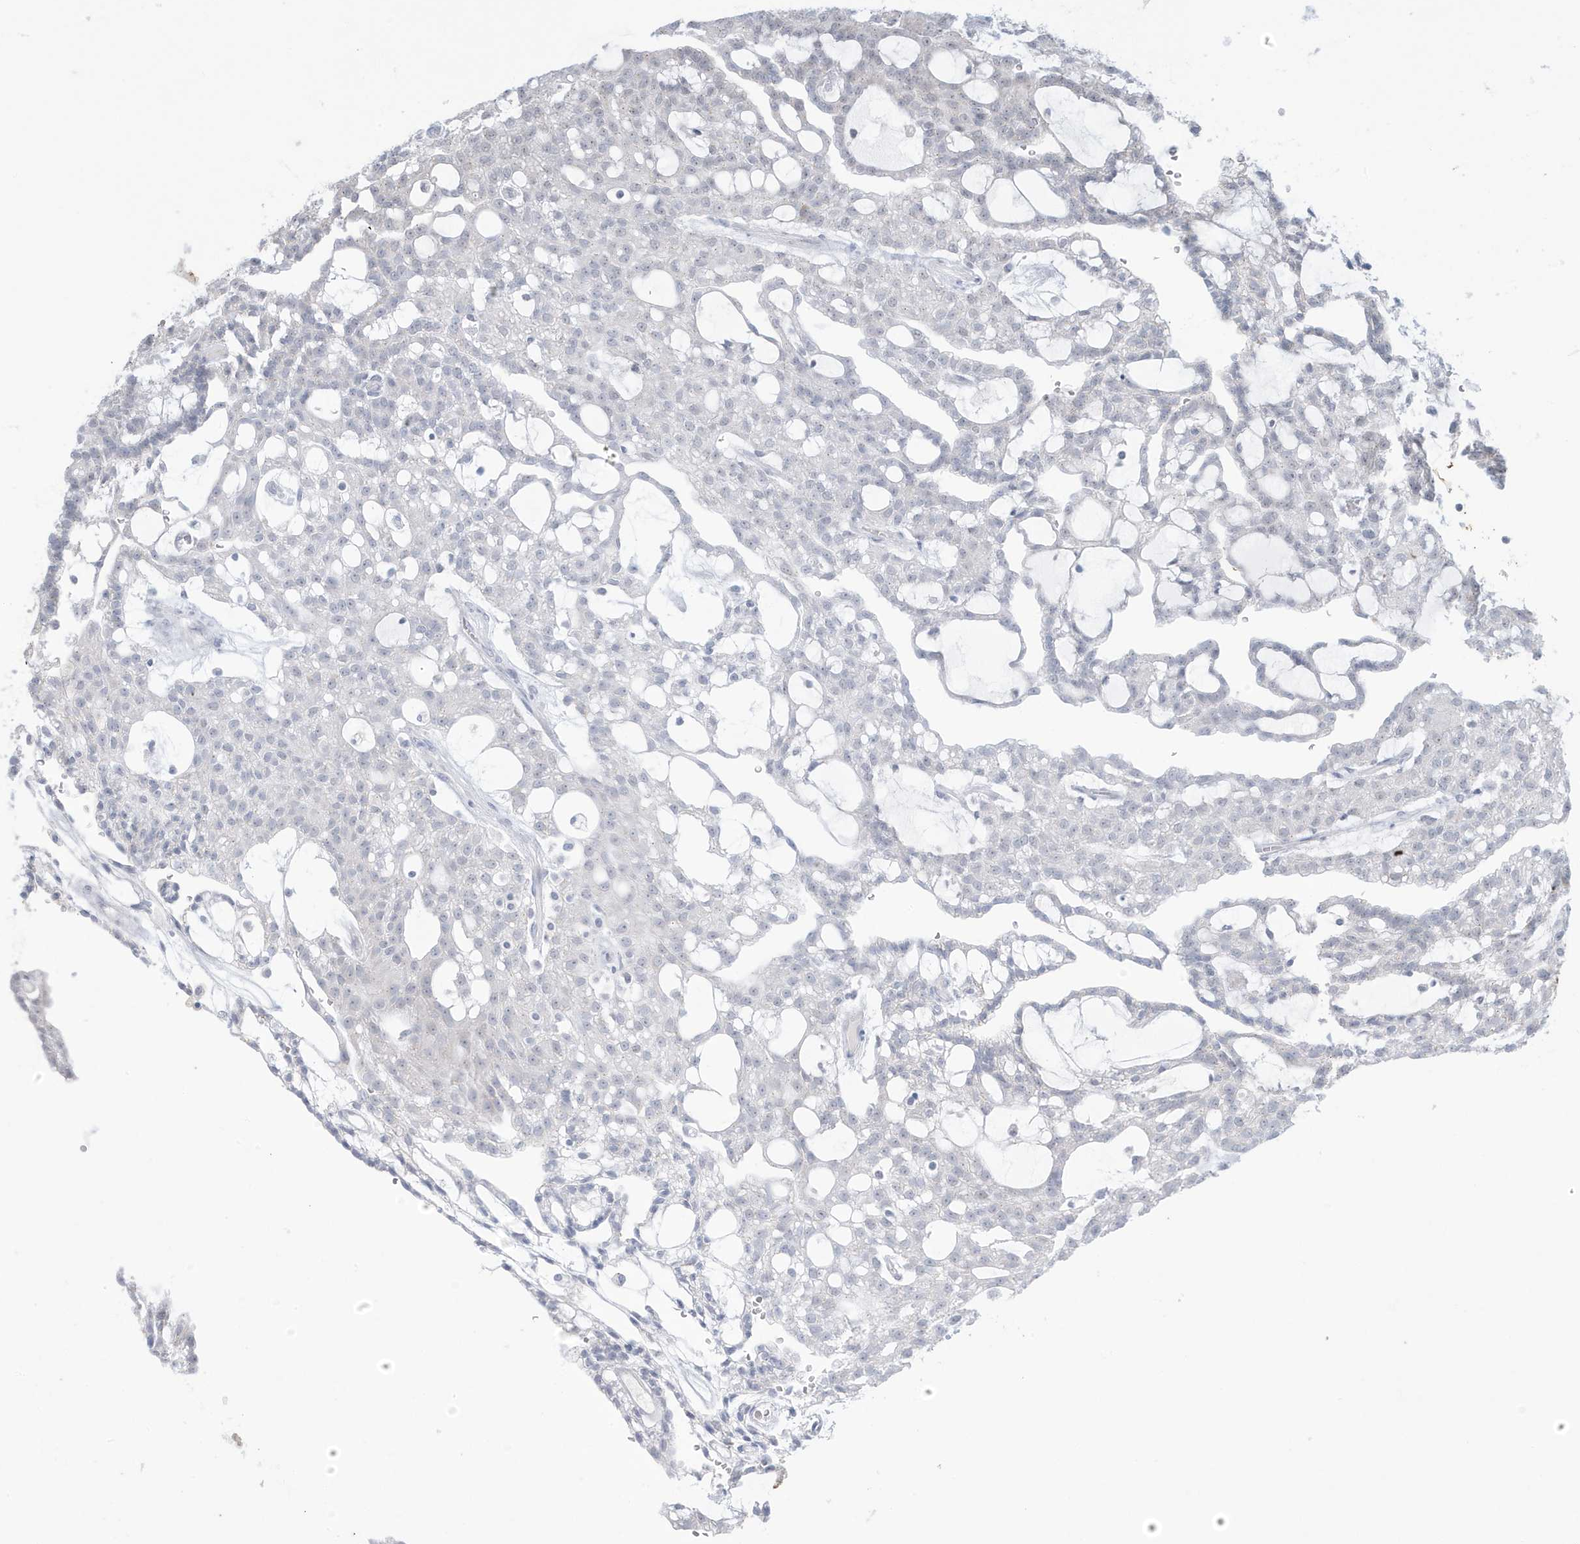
{"staining": {"intensity": "negative", "quantity": "none", "location": "none"}, "tissue": "renal cancer", "cell_type": "Tumor cells", "image_type": "cancer", "snomed": [{"axis": "morphology", "description": "Adenocarcinoma, NOS"}, {"axis": "topography", "description": "Kidney"}], "caption": "Renal cancer (adenocarcinoma) was stained to show a protein in brown. There is no significant staining in tumor cells.", "gene": "FNDC1", "patient": {"sex": "male", "age": 63}}